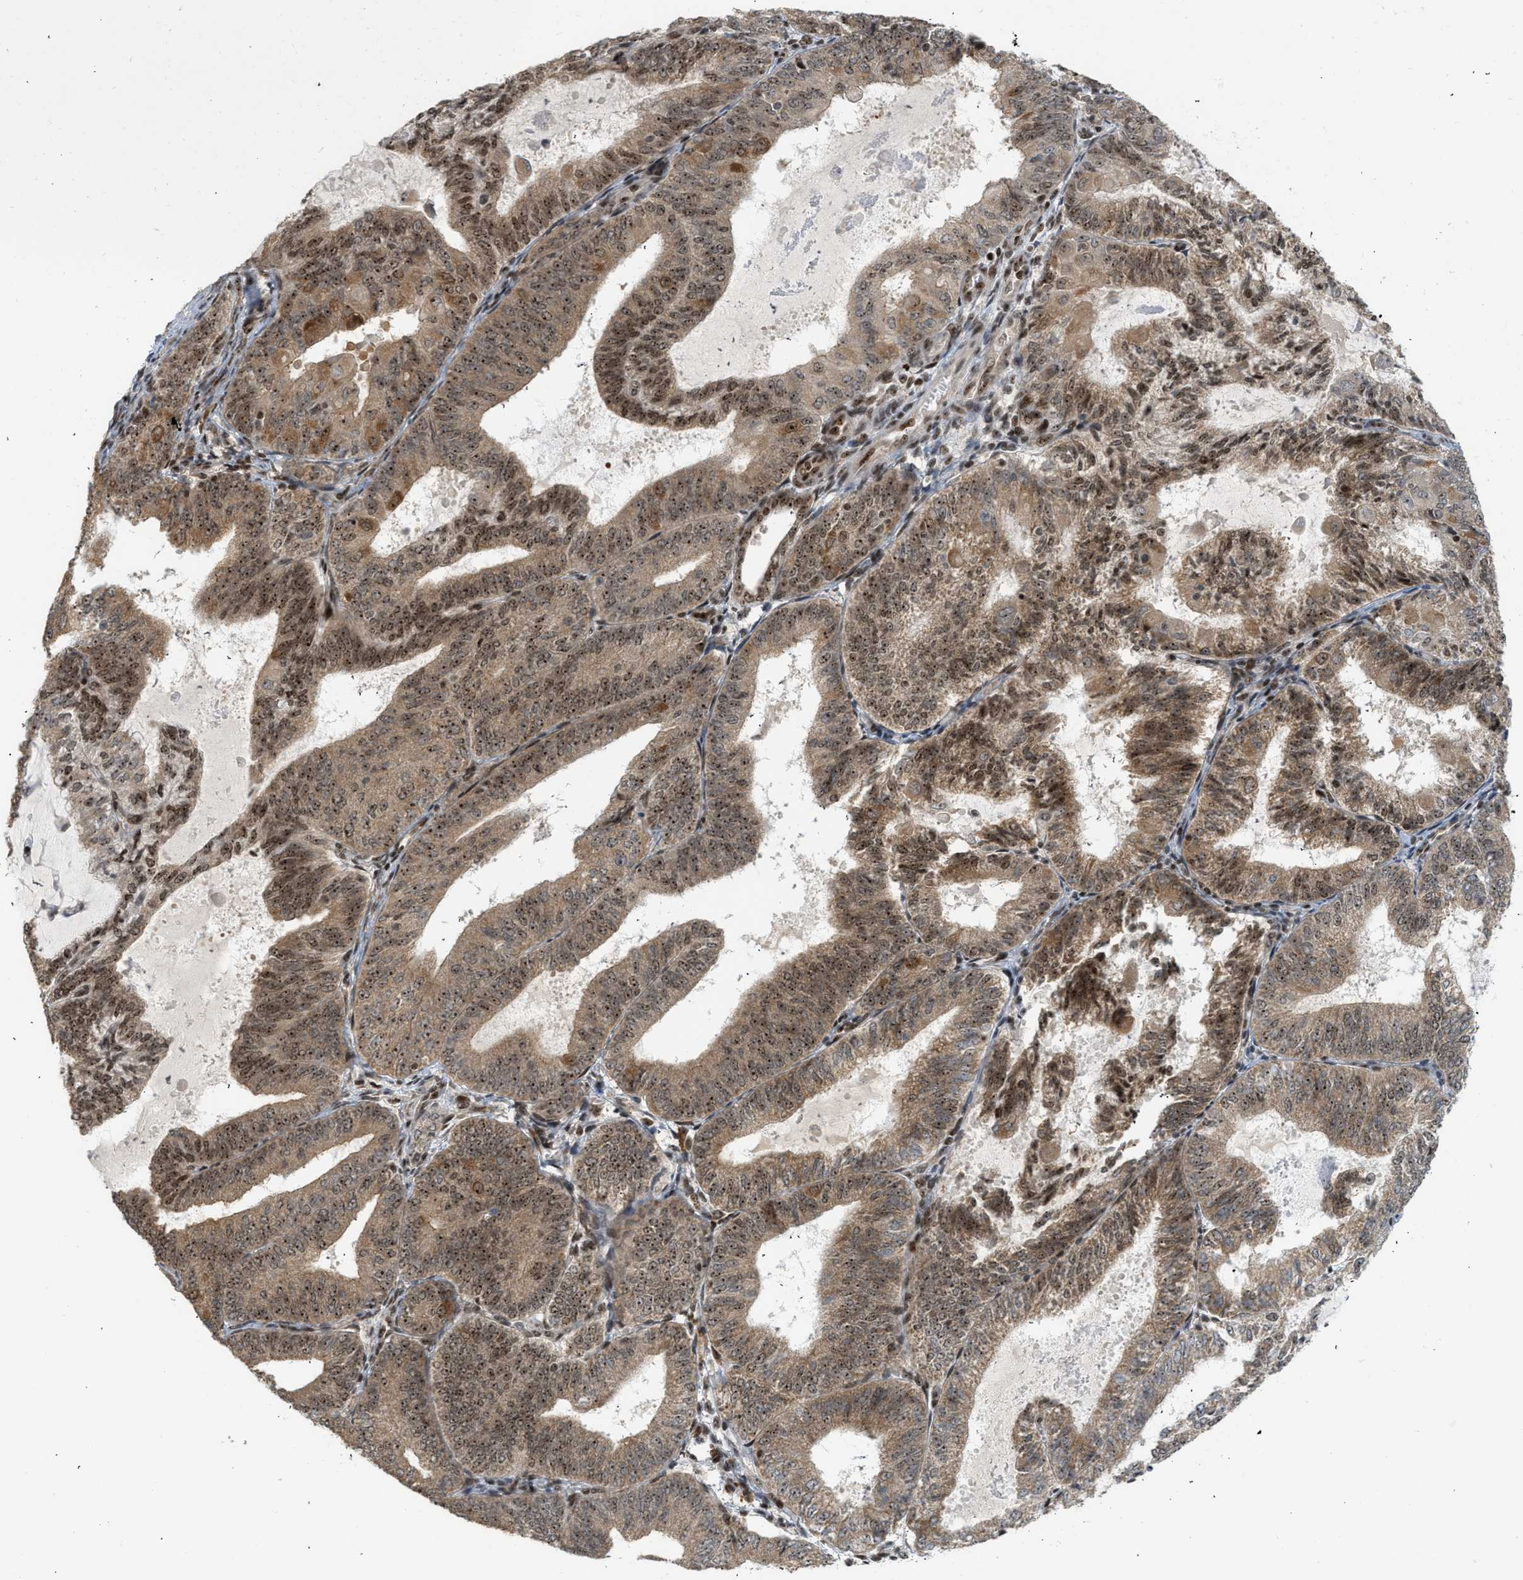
{"staining": {"intensity": "moderate", "quantity": ">75%", "location": "cytoplasmic/membranous,nuclear"}, "tissue": "endometrial cancer", "cell_type": "Tumor cells", "image_type": "cancer", "snomed": [{"axis": "morphology", "description": "Adenocarcinoma, NOS"}, {"axis": "topography", "description": "Endometrium"}], "caption": "The histopathology image reveals staining of endometrial cancer (adenocarcinoma), revealing moderate cytoplasmic/membranous and nuclear protein expression (brown color) within tumor cells.", "gene": "ZNF22", "patient": {"sex": "female", "age": 81}}